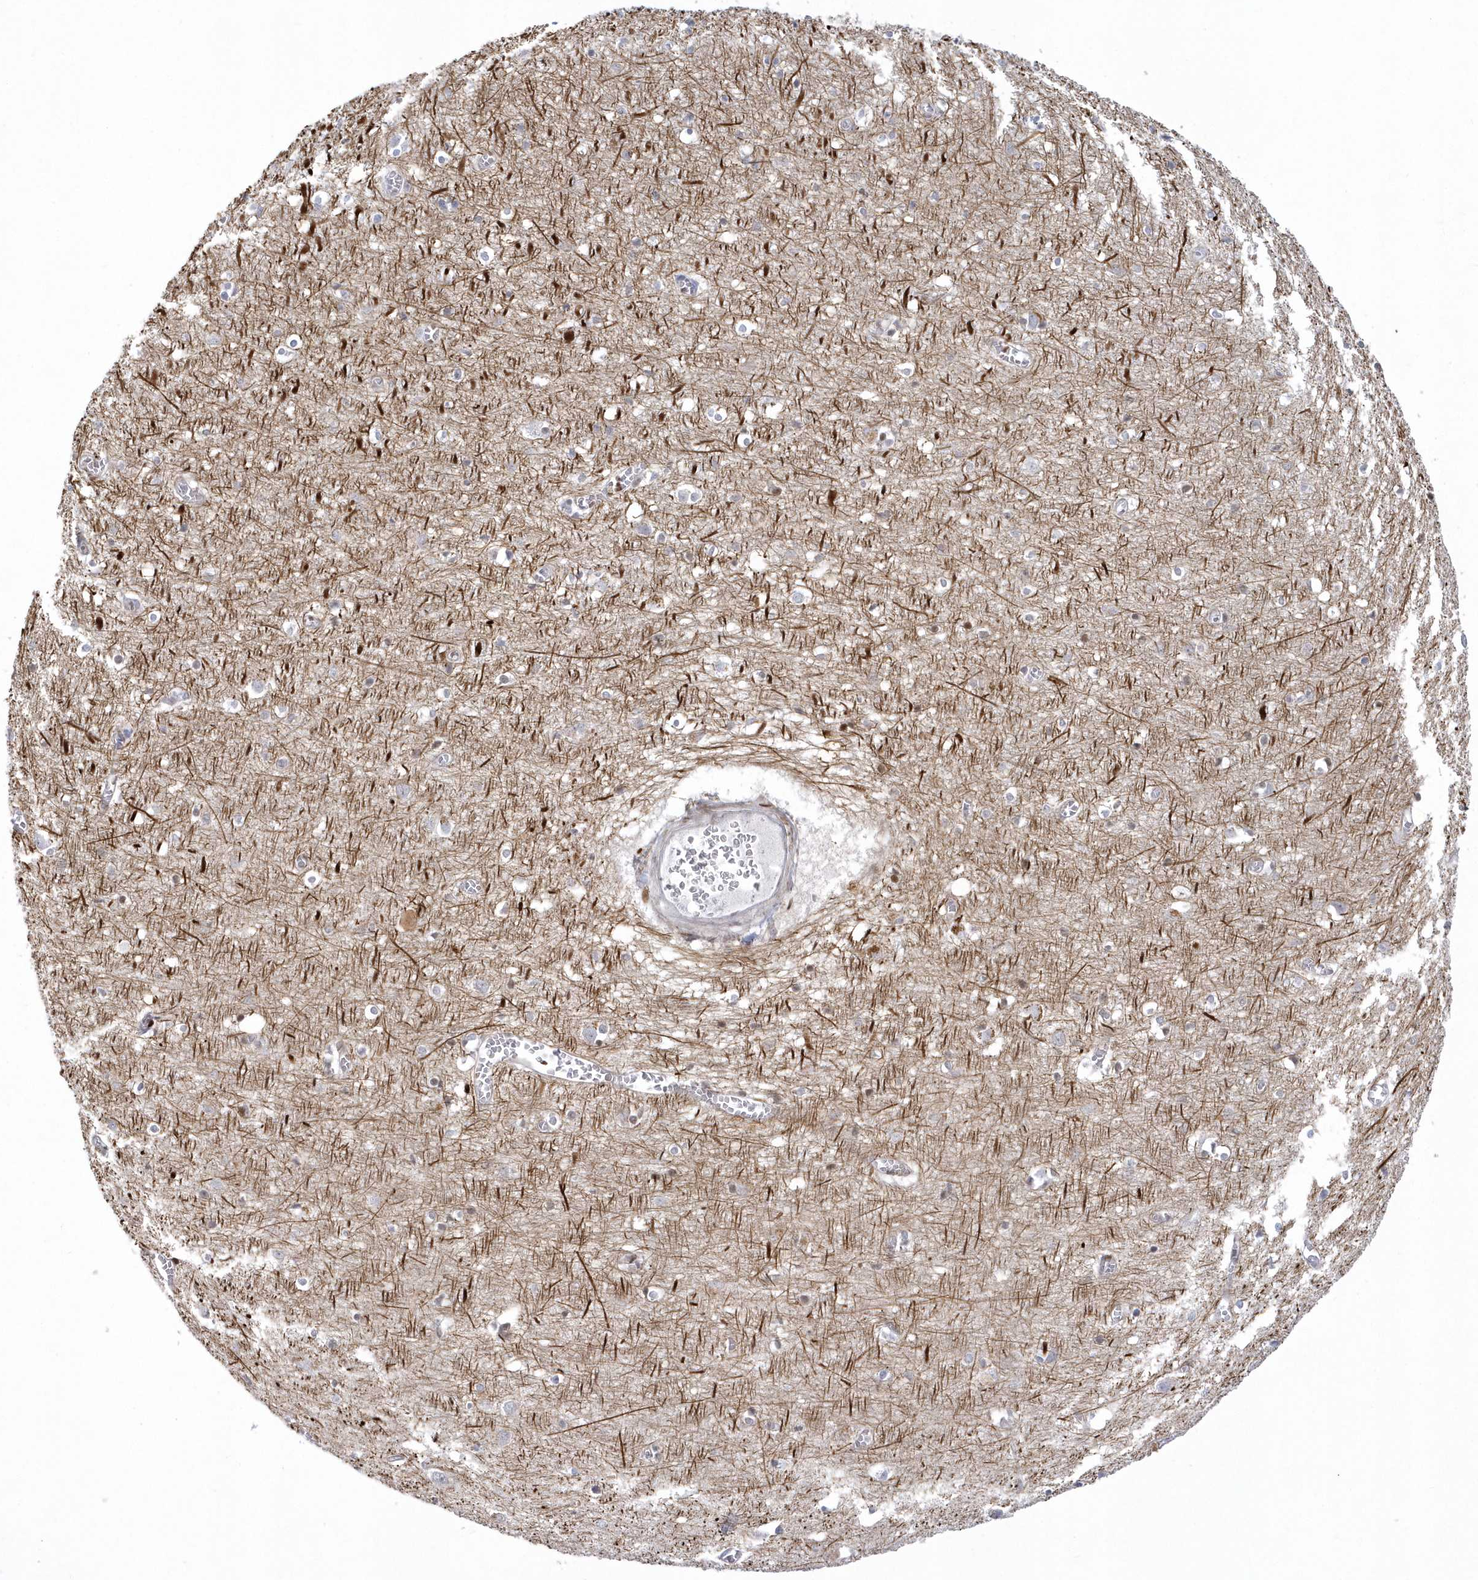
{"staining": {"intensity": "weak", "quantity": ">75%", "location": "cytoplasmic/membranous"}, "tissue": "cerebral cortex", "cell_type": "Endothelial cells", "image_type": "normal", "snomed": [{"axis": "morphology", "description": "Normal tissue, NOS"}, {"axis": "topography", "description": "Cerebral cortex"}], "caption": "Immunohistochemical staining of benign human cerebral cortex exhibits >75% levels of weak cytoplasmic/membranous protein expression in about >75% of endothelial cells. The staining is performed using DAB brown chromogen to label protein expression. The nuclei are counter-stained blue using hematoxylin.", "gene": "WDR27", "patient": {"sex": "female", "age": 64}}